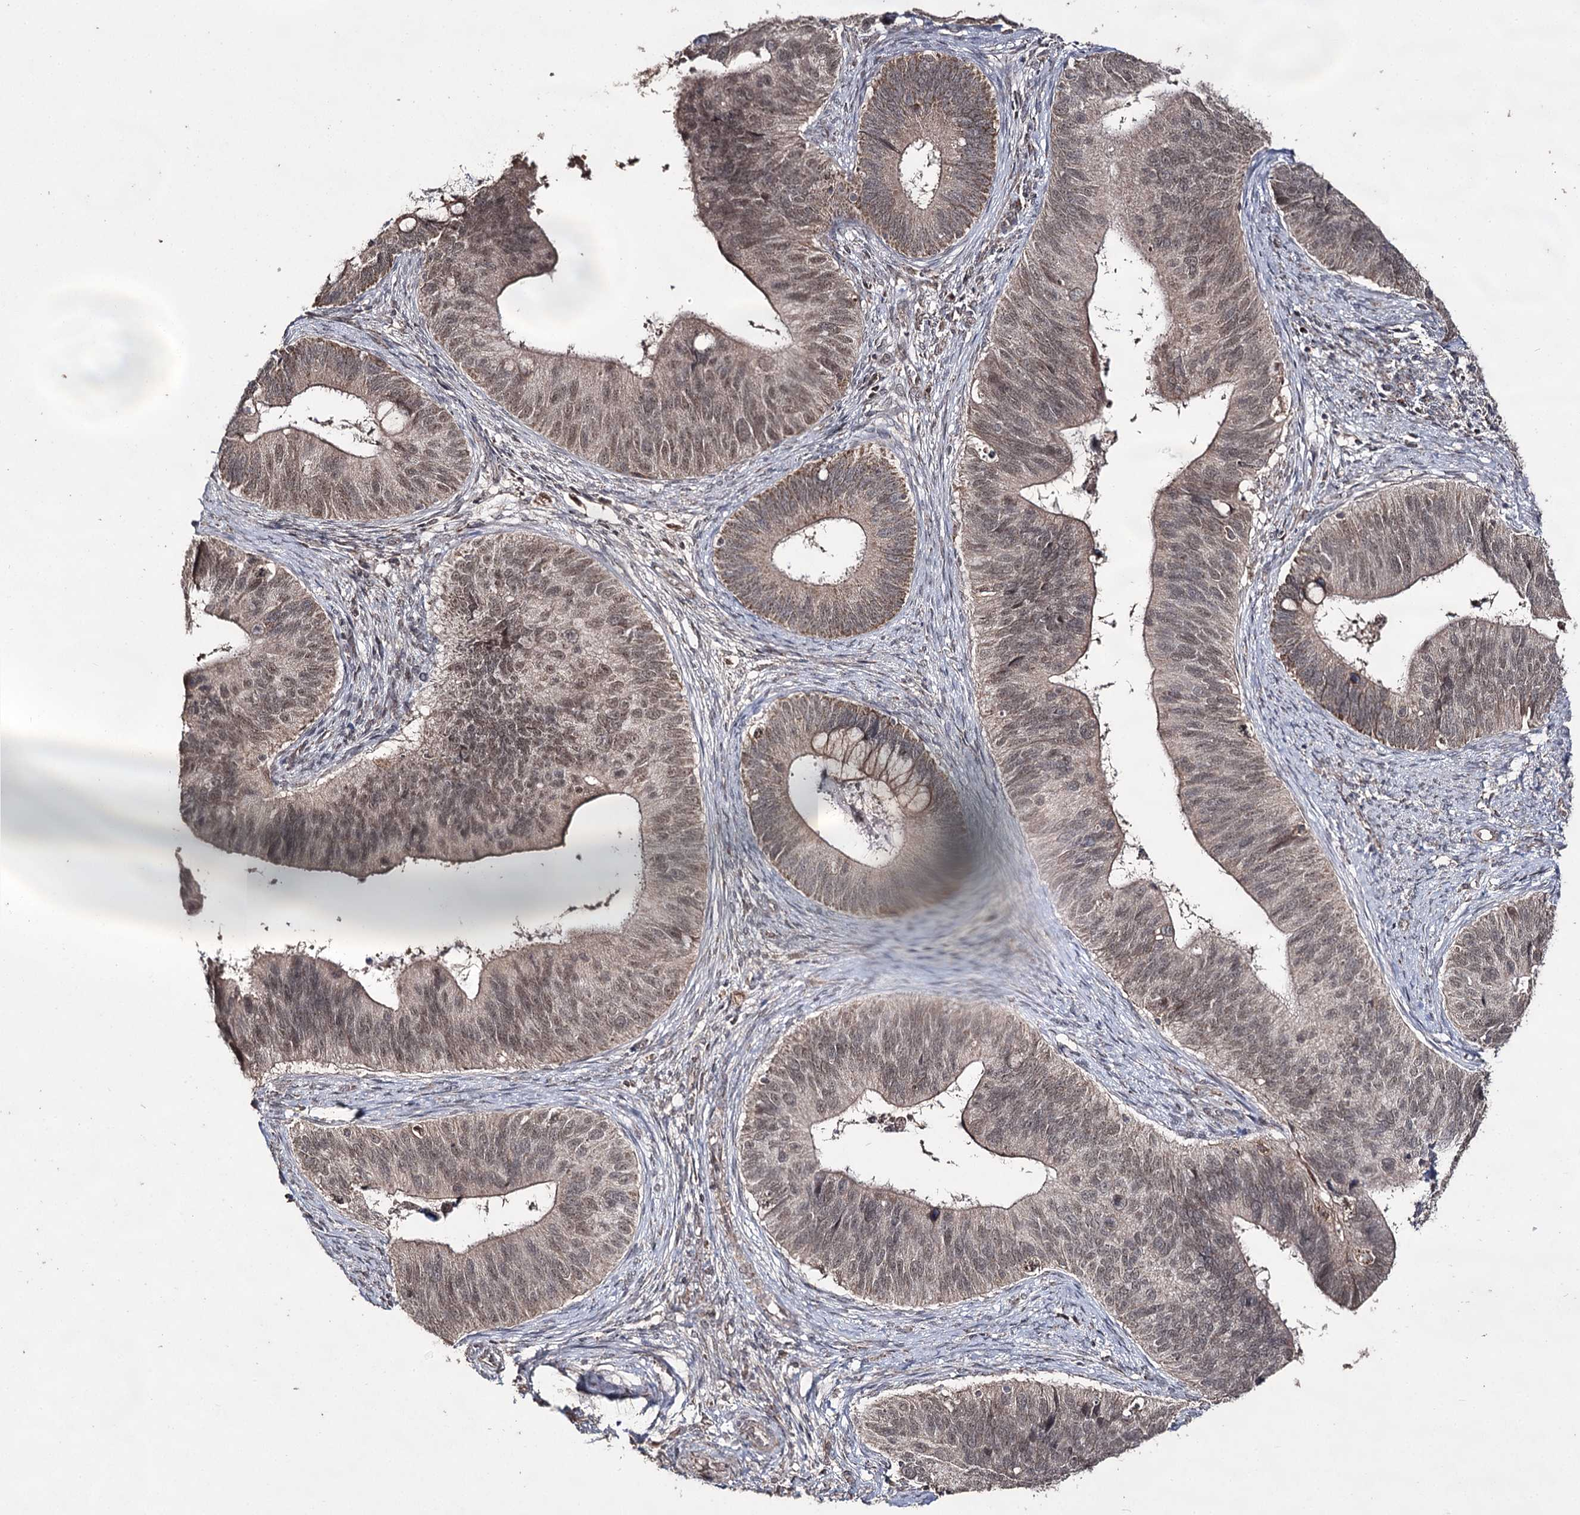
{"staining": {"intensity": "weak", "quantity": ">75%", "location": "cytoplasmic/membranous,nuclear"}, "tissue": "cervical cancer", "cell_type": "Tumor cells", "image_type": "cancer", "snomed": [{"axis": "morphology", "description": "Adenocarcinoma, NOS"}, {"axis": "topography", "description": "Cervix"}], "caption": "DAB (3,3'-diaminobenzidine) immunohistochemical staining of adenocarcinoma (cervical) demonstrates weak cytoplasmic/membranous and nuclear protein staining in about >75% of tumor cells.", "gene": "ACTR6", "patient": {"sex": "female", "age": 42}}